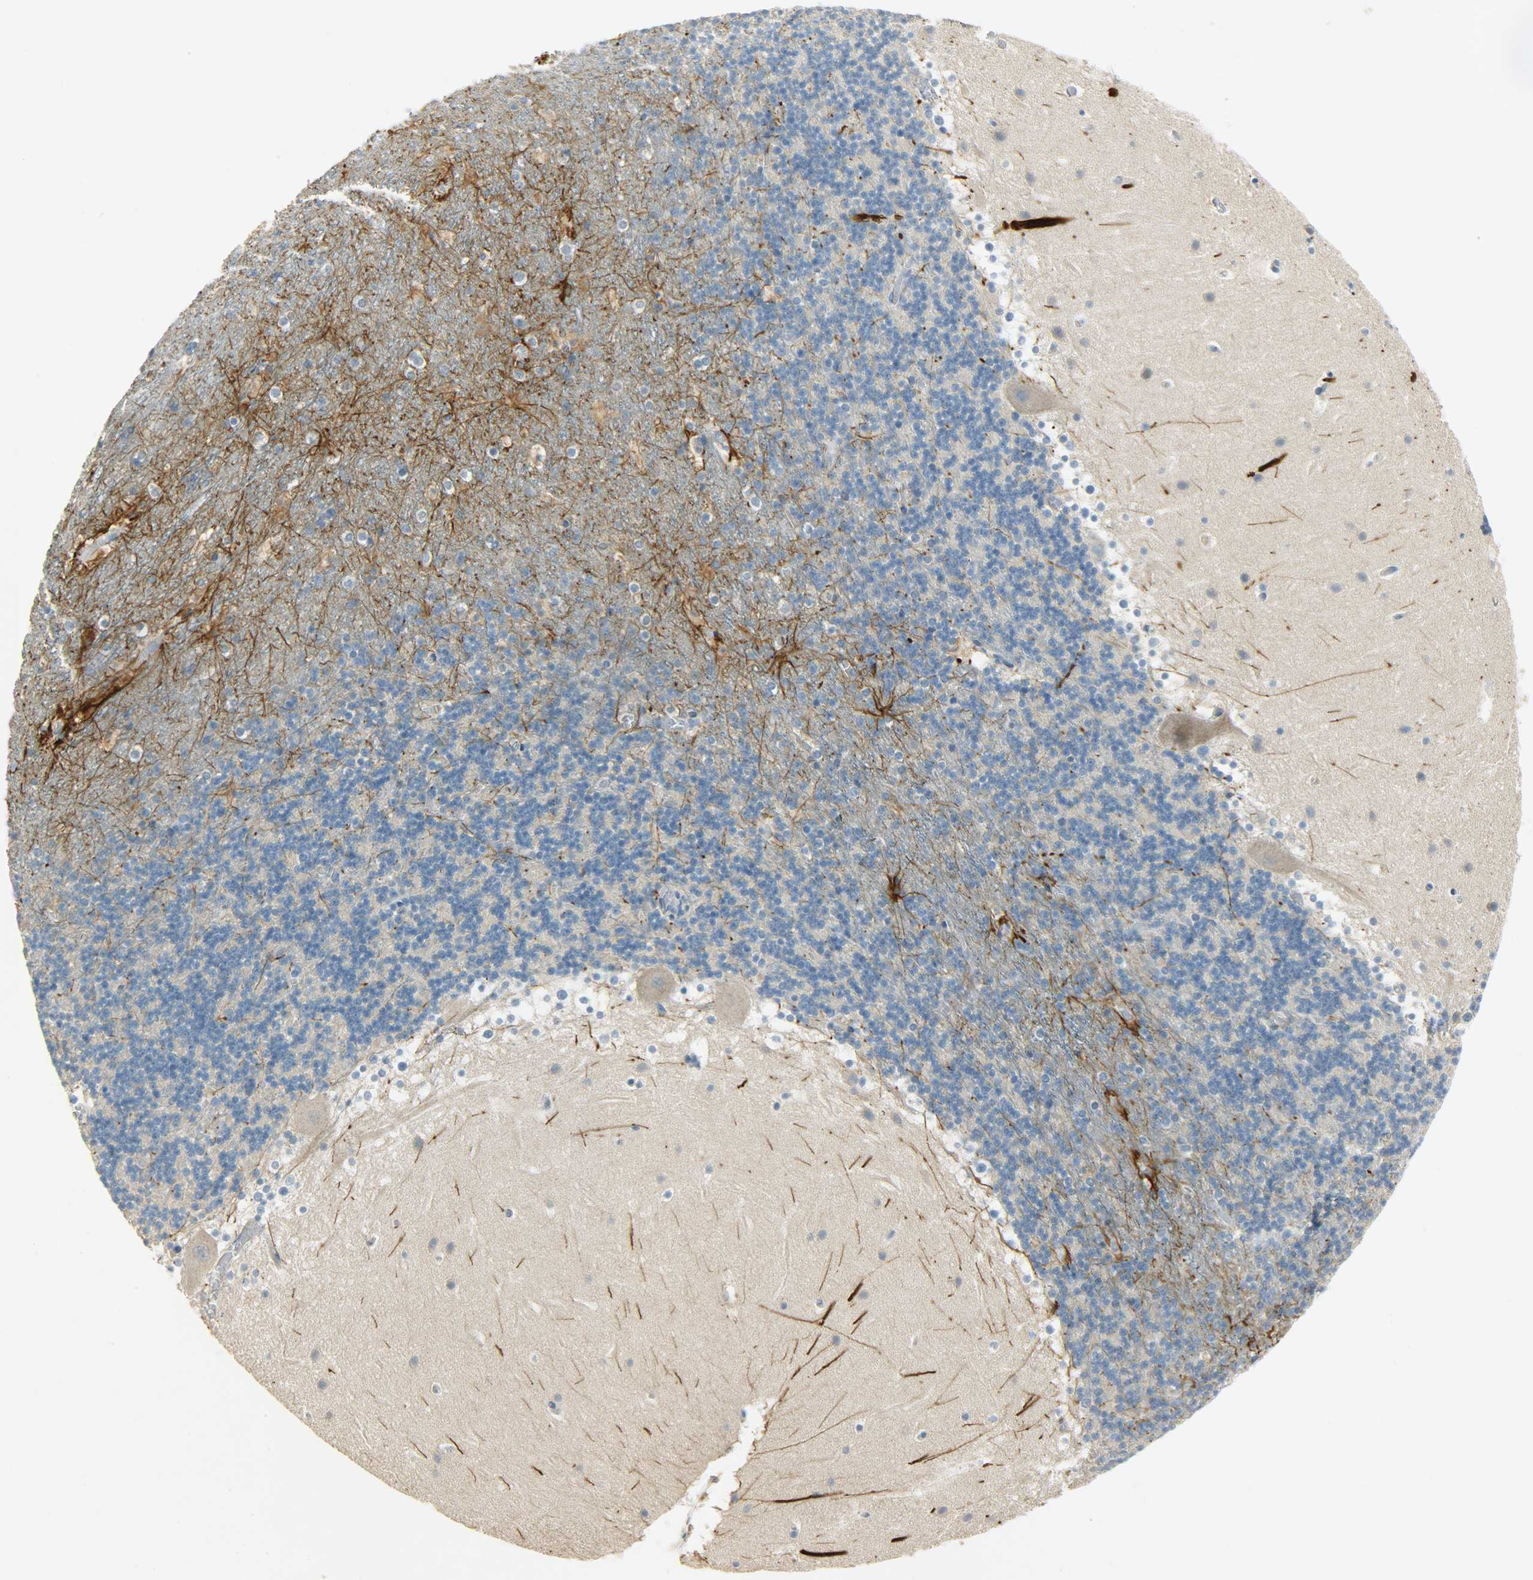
{"staining": {"intensity": "negative", "quantity": "none", "location": "none"}, "tissue": "cerebellum", "cell_type": "Cells in granular layer", "image_type": "normal", "snomed": [{"axis": "morphology", "description": "Normal tissue, NOS"}, {"axis": "topography", "description": "Cerebellum"}], "caption": "The micrograph shows no staining of cells in granular layer in benign cerebellum.", "gene": "DSG2", "patient": {"sex": "male", "age": 45}}